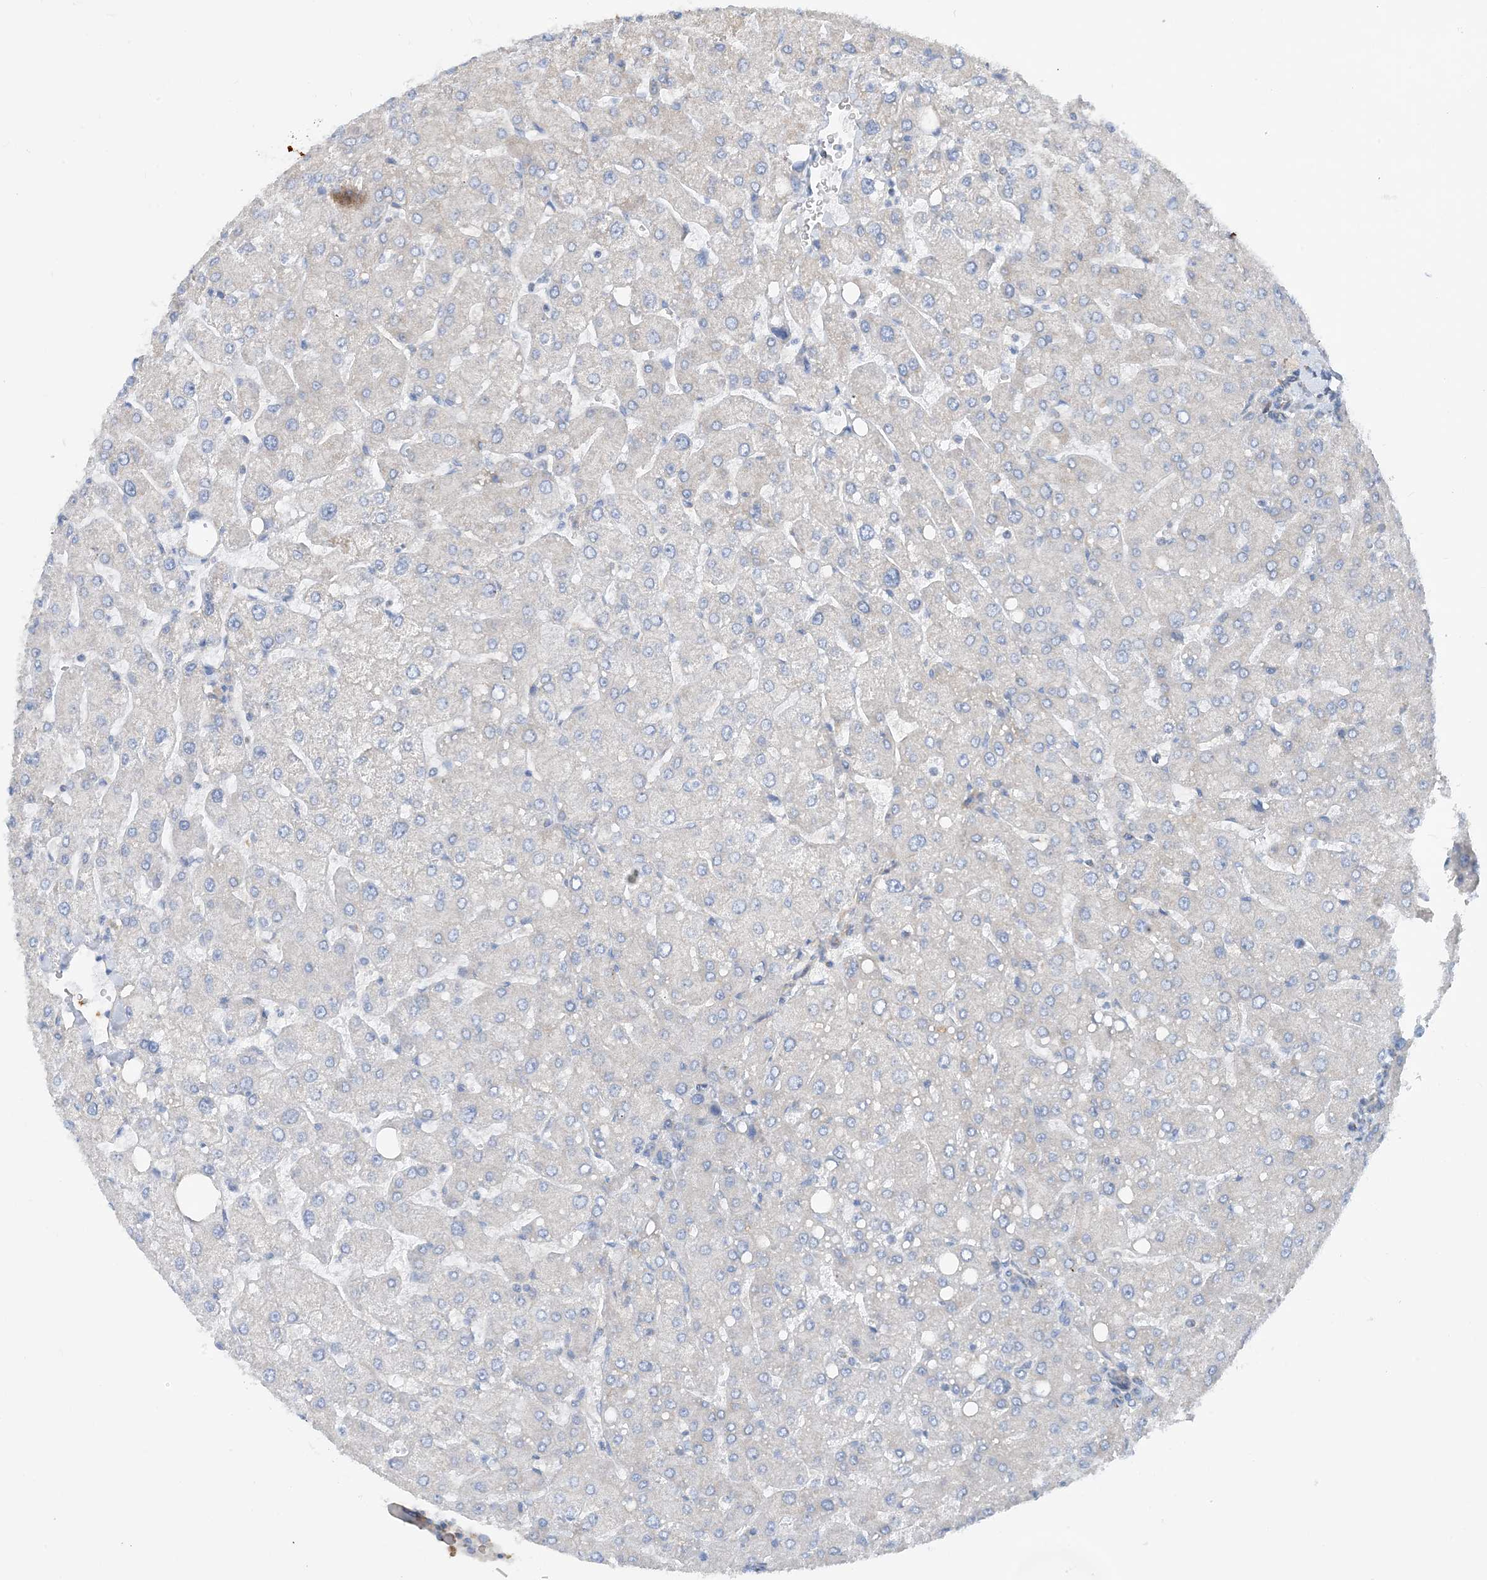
{"staining": {"intensity": "negative", "quantity": "none", "location": "none"}, "tissue": "liver", "cell_type": "Cholangiocytes", "image_type": "normal", "snomed": [{"axis": "morphology", "description": "Normal tissue, NOS"}, {"axis": "topography", "description": "Liver"}], "caption": "DAB immunohistochemical staining of normal human liver reveals no significant staining in cholangiocytes. The staining was performed using DAB (3,3'-diaminobenzidine) to visualize the protein expression in brown, while the nuclei were stained in blue with hematoxylin (Magnification: 20x).", "gene": "PHOSPHO2", "patient": {"sex": "male", "age": 55}}